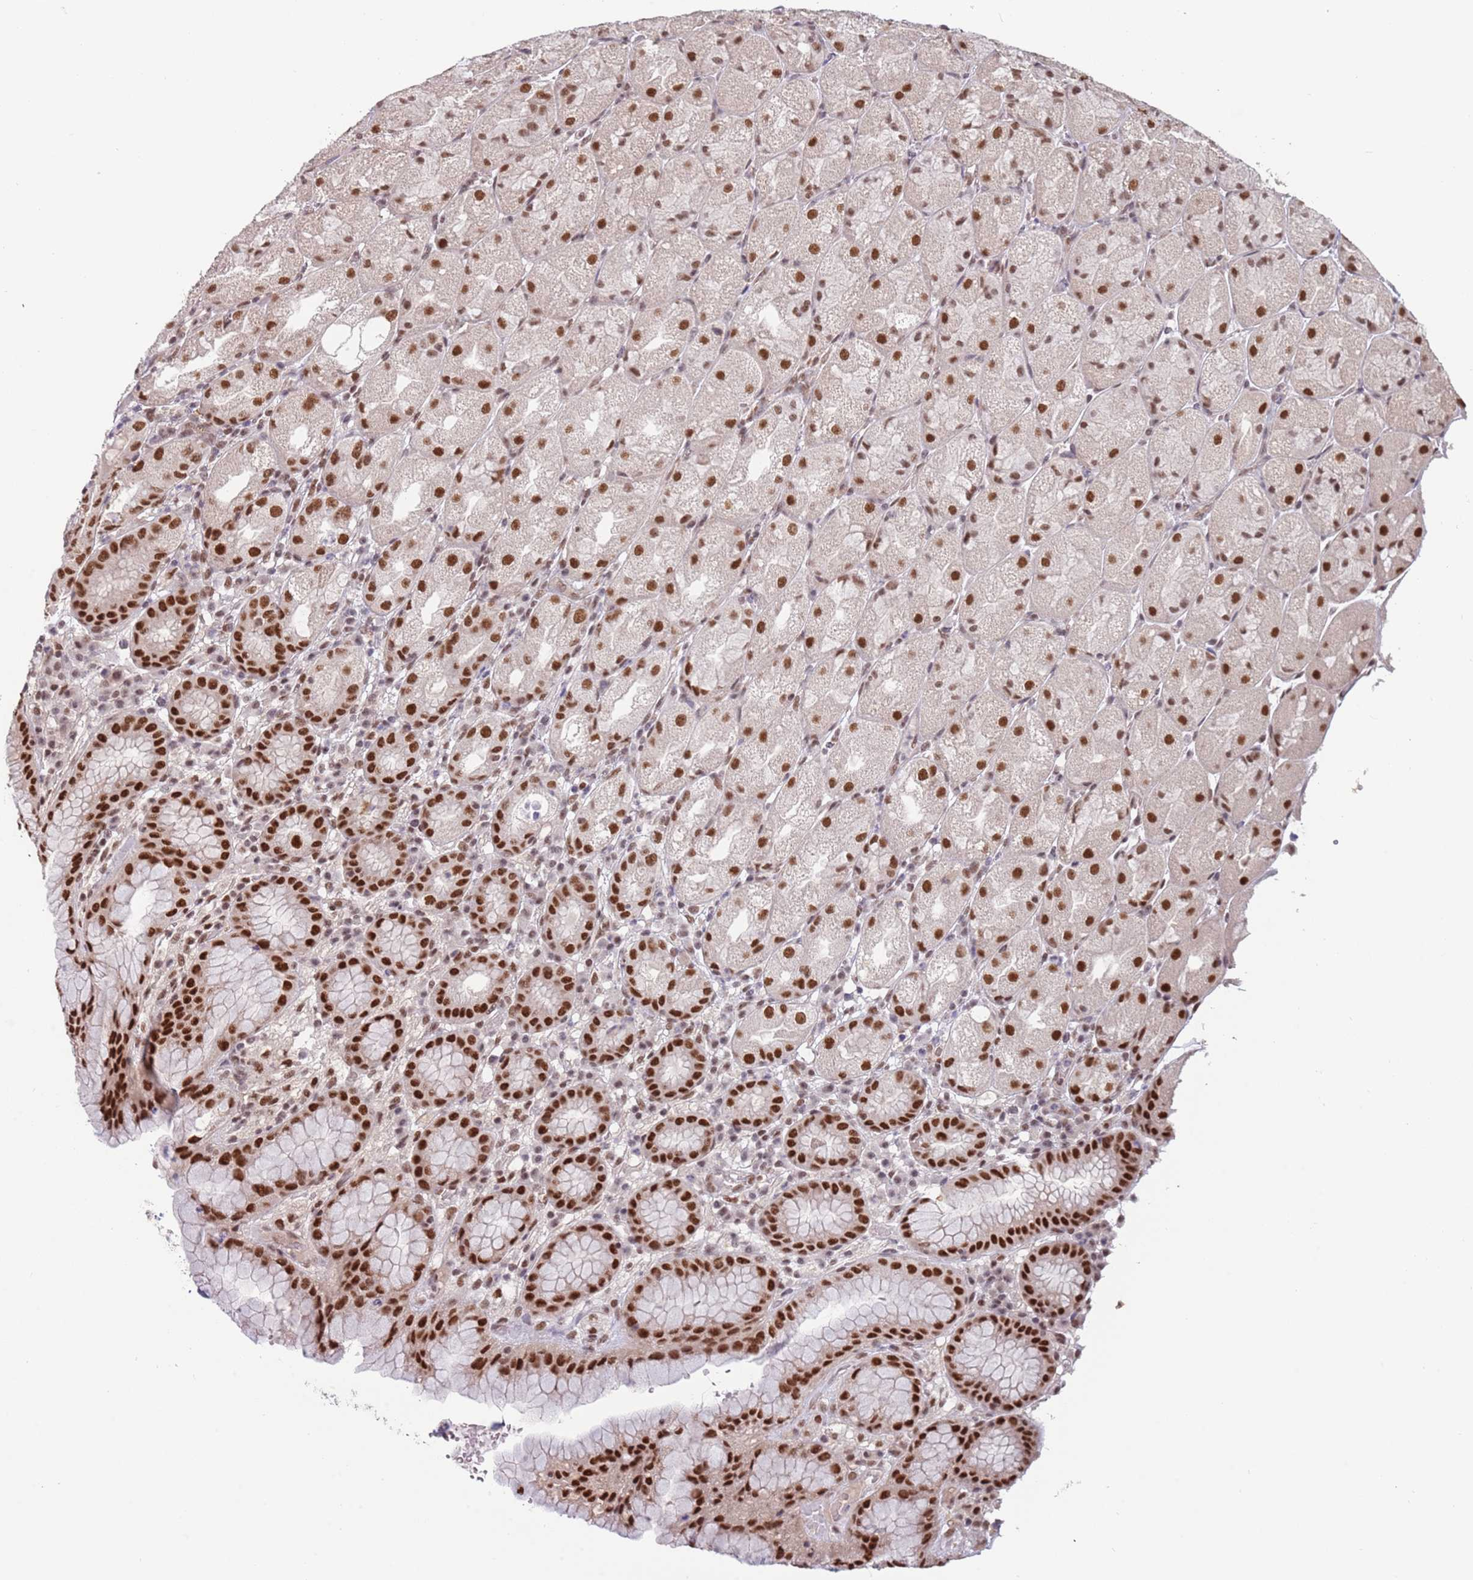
{"staining": {"intensity": "strong", "quantity": ">75%", "location": "nuclear"}, "tissue": "stomach", "cell_type": "Glandular cells", "image_type": "normal", "snomed": [{"axis": "morphology", "description": "Normal tissue, NOS"}, {"axis": "topography", "description": "Stomach, upper"}], "caption": "Immunohistochemical staining of benign stomach demonstrates high levels of strong nuclear positivity in approximately >75% of glandular cells.", "gene": "ZBTB7A", "patient": {"sex": "male", "age": 52}}